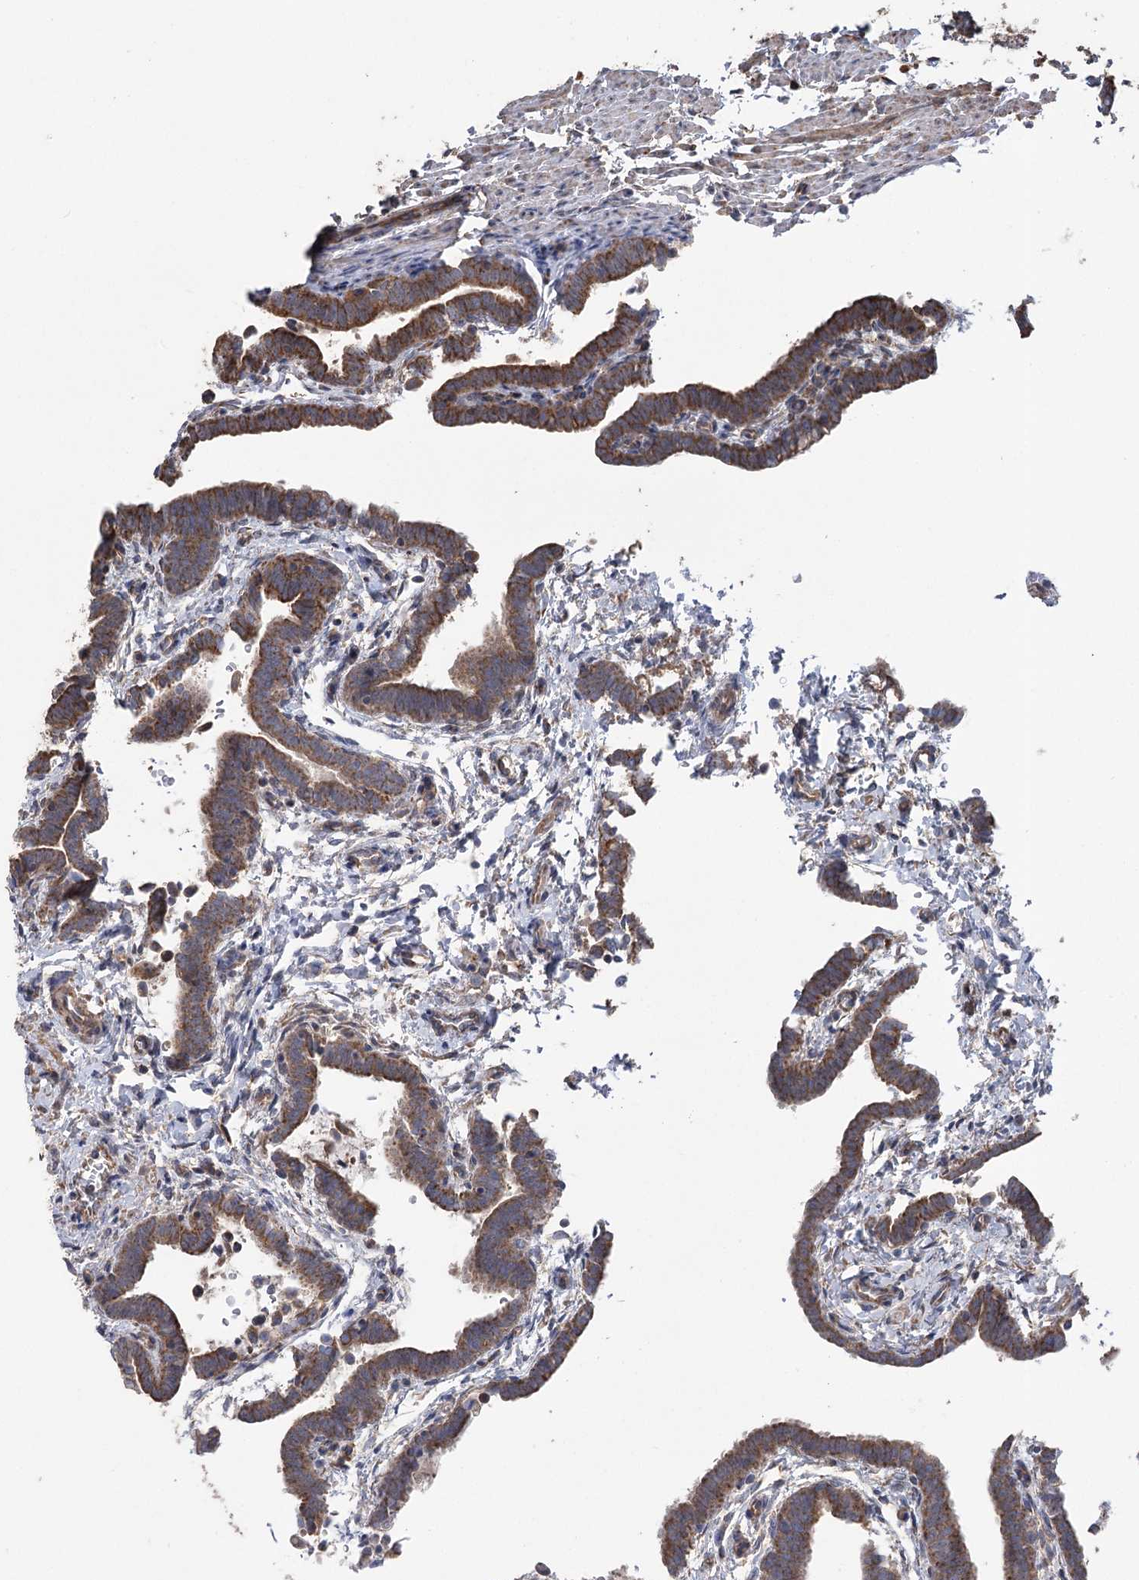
{"staining": {"intensity": "moderate", "quantity": ">75%", "location": "cytoplasmic/membranous"}, "tissue": "fallopian tube", "cell_type": "Glandular cells", "image_type": "normal", "snomed": [{"axis": "morphology", "description": "Normal tissue, NOS"}, {"axis": "topography", "description": "Fallopian tube"}], "caption": "IHC image of normal human fallopian tube stained for a protein (brown), which displays medium levels of moderate cytoplasmic/membranous positivity in approximately >75% of glandular cells.", "gene": "RWDD4", "patient": {"sex": "female", "age": 36}}